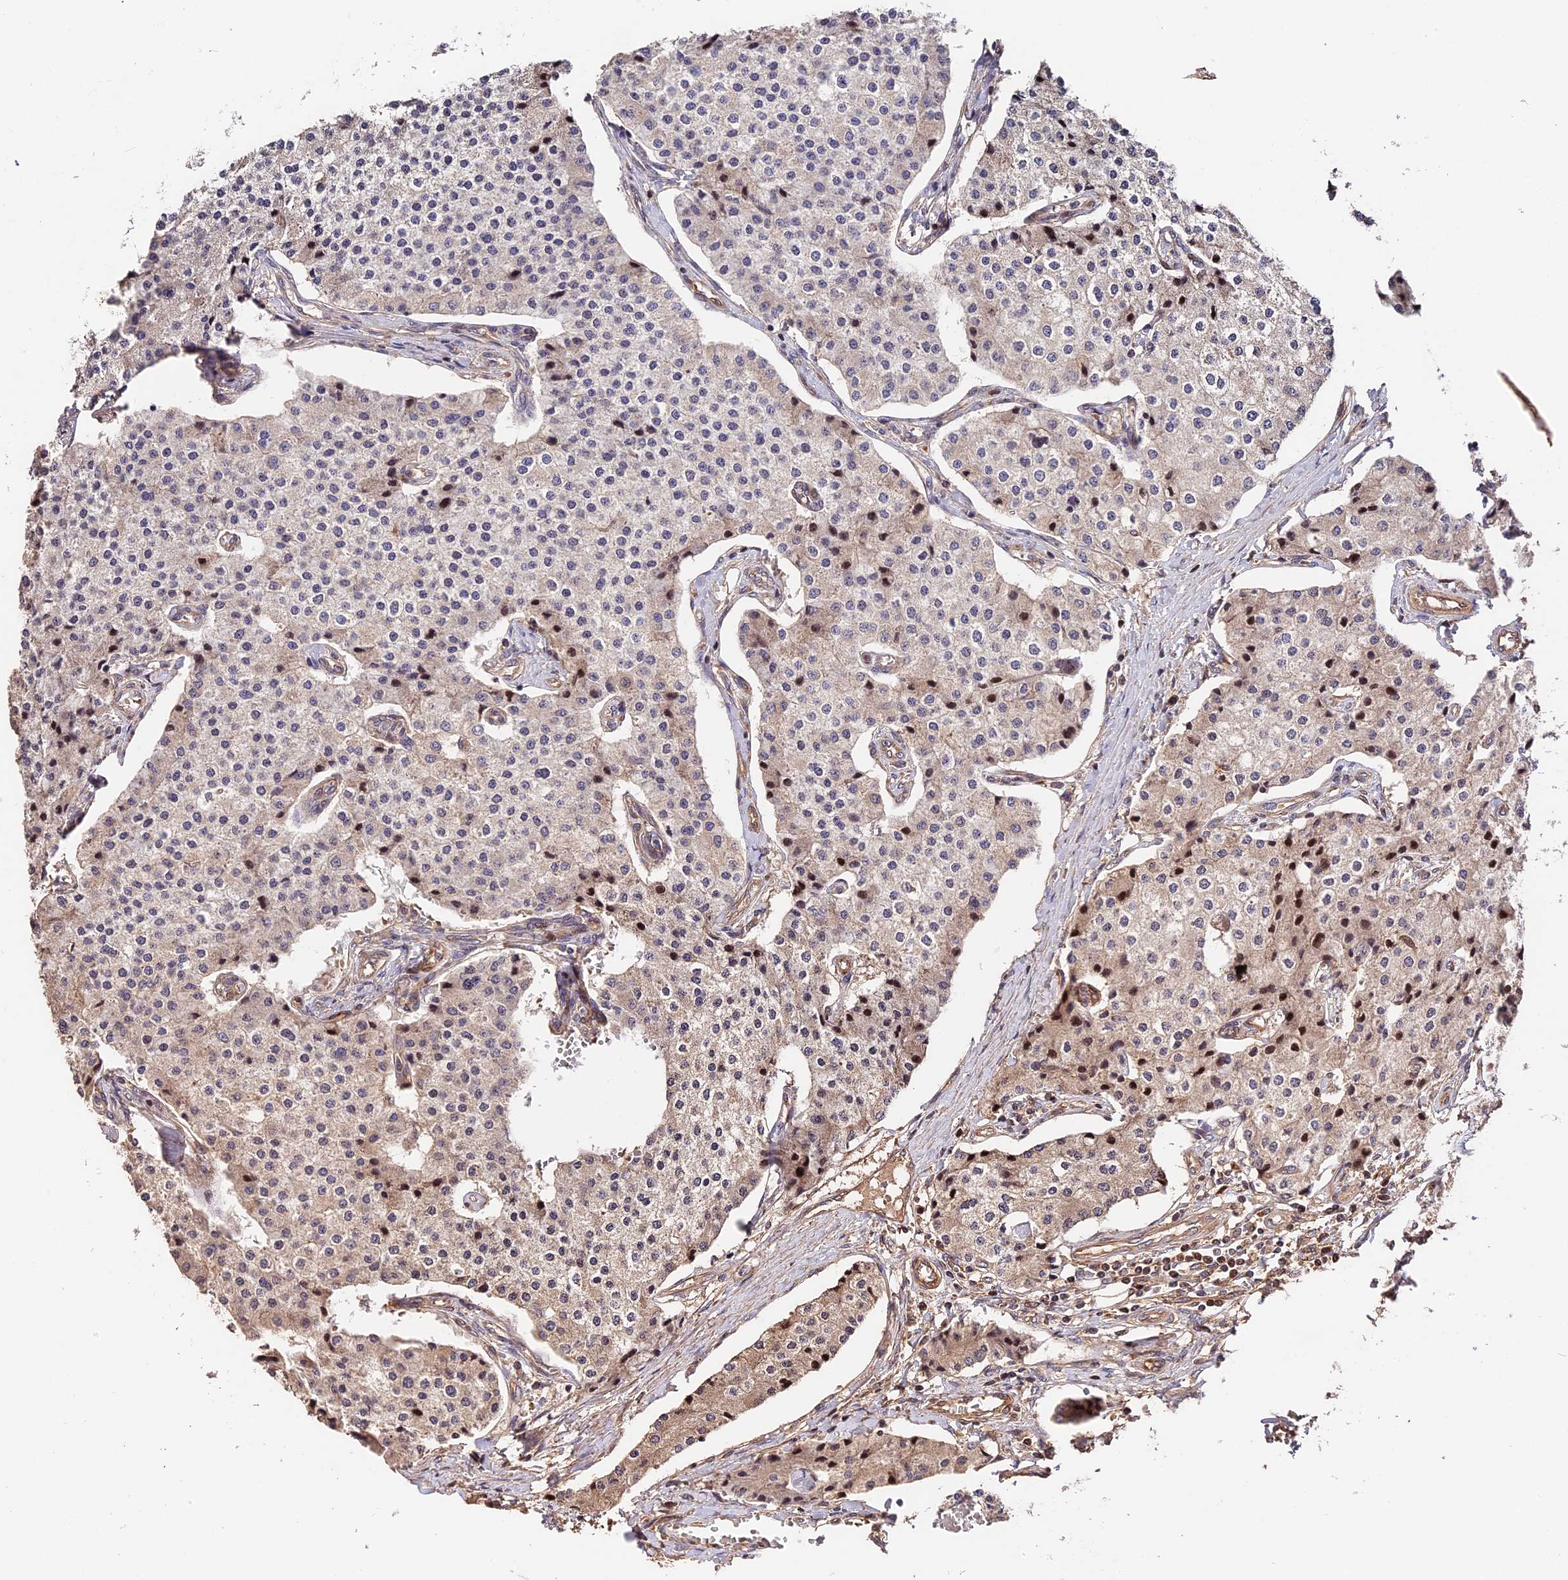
{"staining": {"intensity": "weak", "quantity": "<25%", "location": "nuclear"}, "tissue": "carcinoid", "cell_type": "Tumor cells", "image_type": "cancer", "snomed": [{"axis": "morphology", "description": "Carcinoid, malignant, NOS"}, {"axis": "topography", "description": "Colon"}], "caption": "Image shows no protein expression in tumor cells of carcinoid (malignant) tissue.", "gene": "ARHGAP17", "patient": {"sex": "female", "age": 52}}